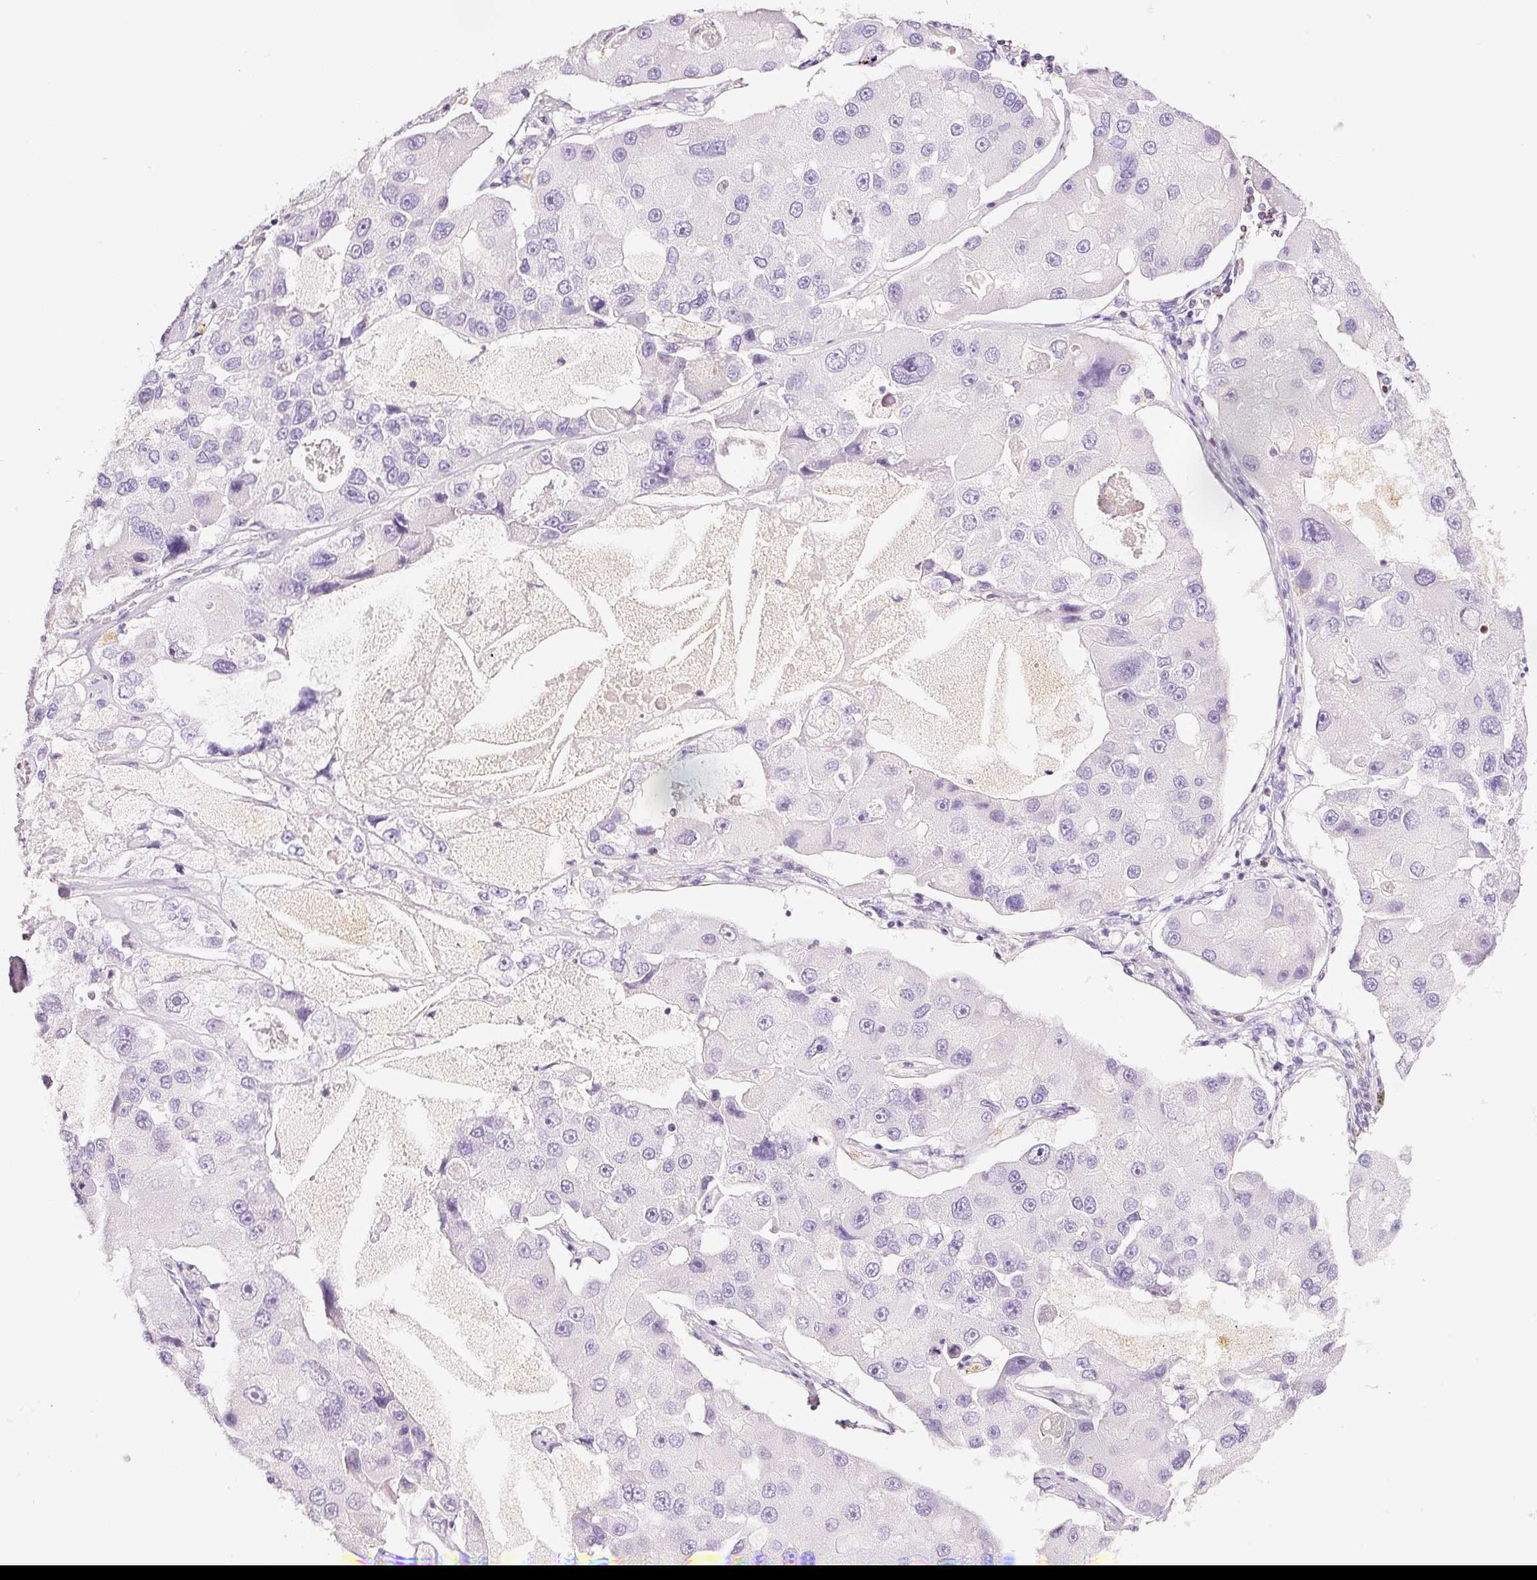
{"staining": {"intensity": "negative", "quantity": "none", "location": "none"}, "tissue": "lung cancer", "cell_type": "Tumor cells", "image_type": "cancer", "snomed": [{"axis": "morphology", "description": "Adenocarcinoma, NOS"}, {"axis": "topography", "description": "Lung"}], "caption": "DAB immunohistochemical staining of human adenocarcinoma (lung) shows no significant positivity in tumor cells. (Stains: DAB immunohistochemistry with hematoxylin counter stain, Microscopy: brightfield microscopy at high magnification).", "gene": "CYB561A3", "patient": {"sex": "female", "age": 54}}